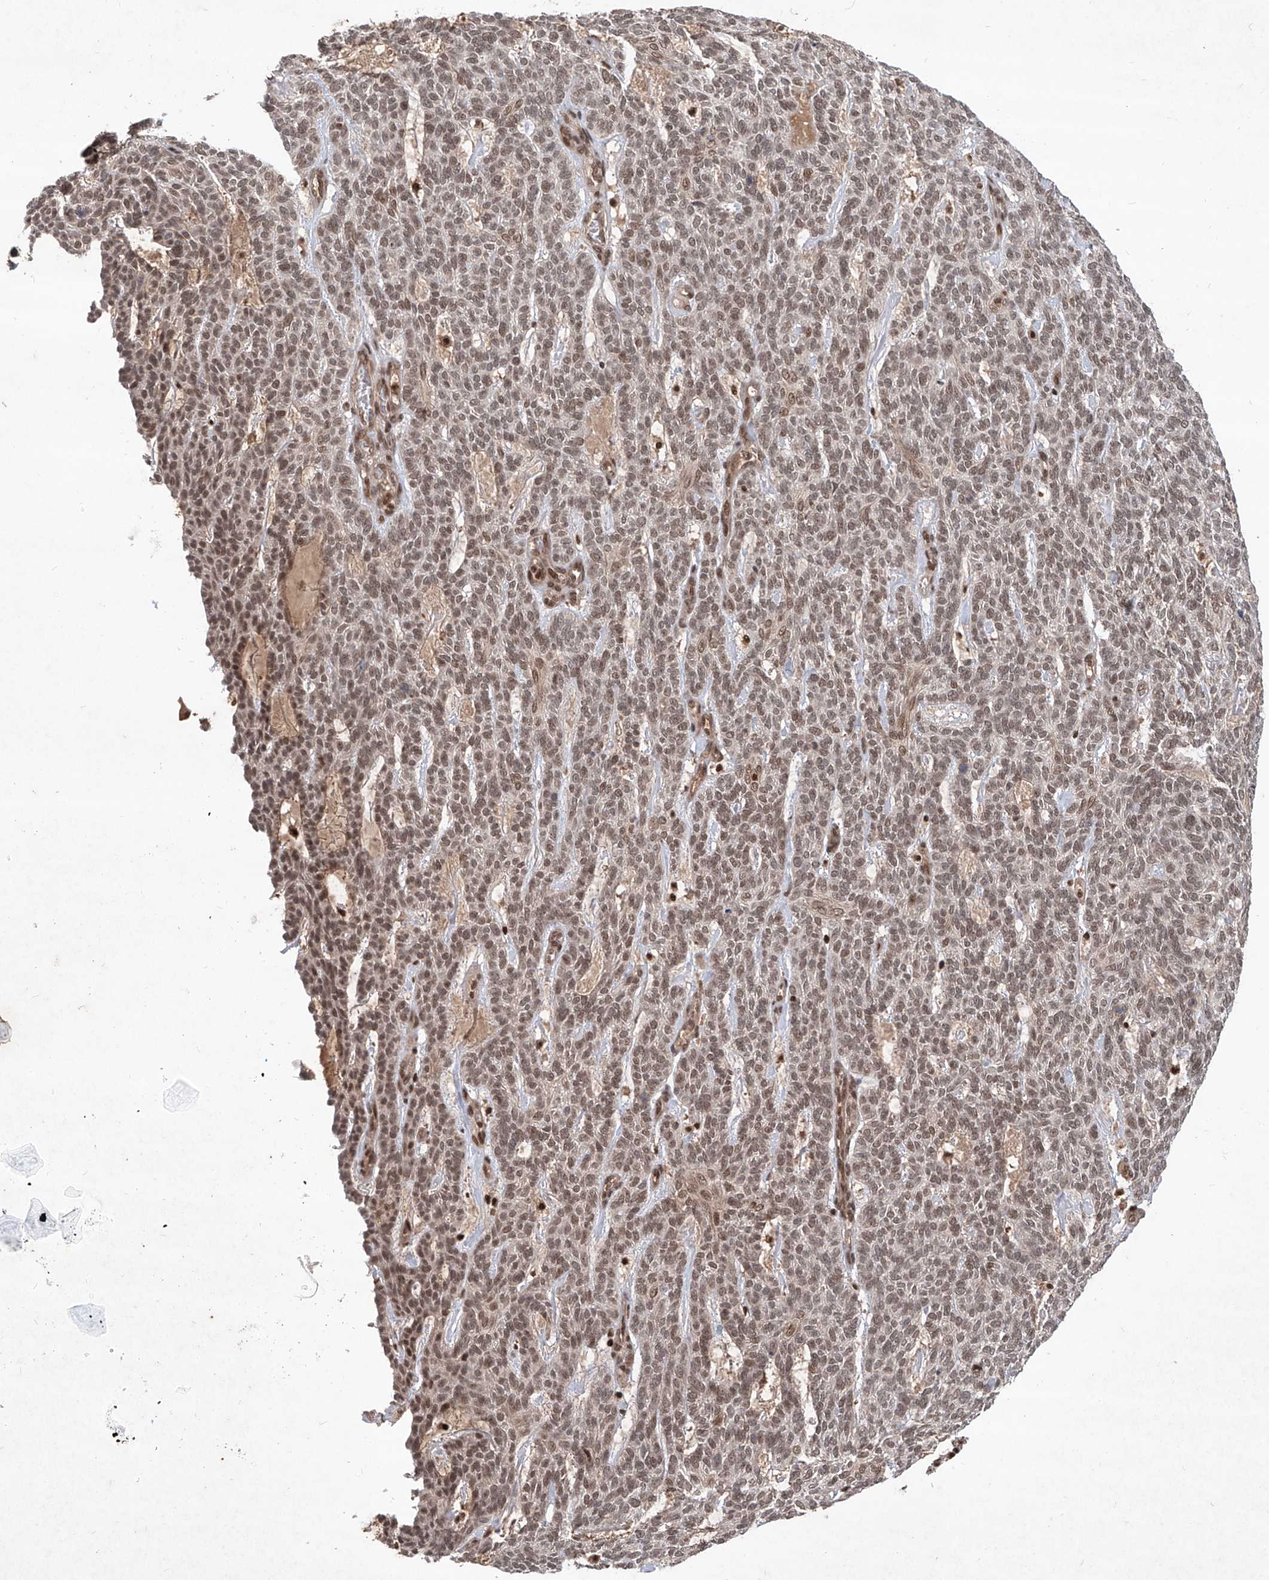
{"staining": {"intensity": "moderate", "quantity": ">75%", "location": "nuclear"}, "tissue": "skin cancer", "cell_type": "Tumor cells", "image_type": "cancer", "snomed": [{"axis": "morphology", "description": "Squamous cell carcinoma, NOS"}, {"axis": "topography", "description": "Skin"}], "caption": "Immunohistochemistry (IHC) staining of skin squamous cell carcinoma, which demonstrates medium levels of moderate nuclear positivity in about >75% of tumor cells indicating moderate nuclear protein expression. The staining was performed using DAB (3,3'-diaminobenzidine) (brown) for protein detection and nuclei were counterstained in hematoxylin (blue).", "gene": "IRF2", "patient": {"sex": "female", "age": 90}}